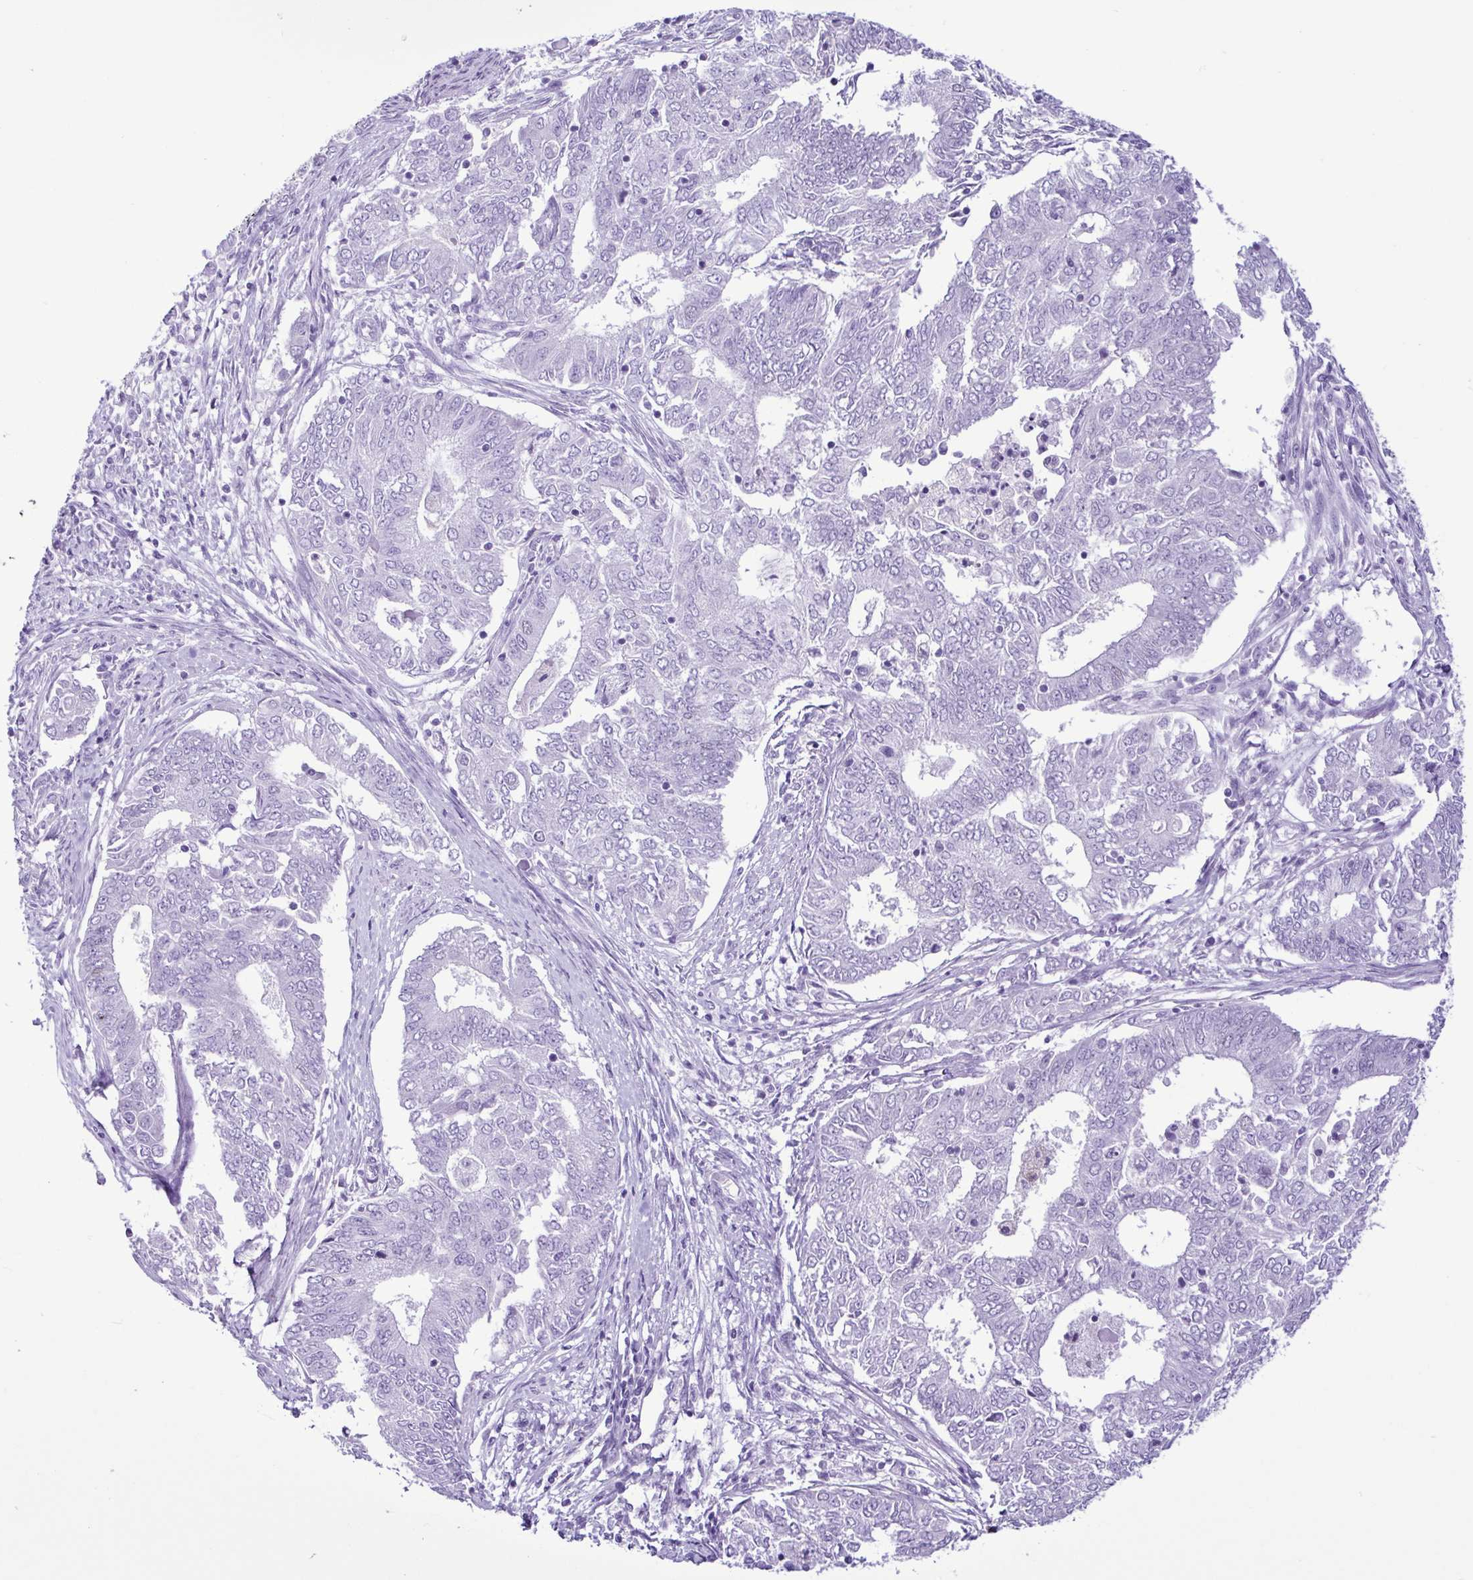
{"staining": {"intensity": "negative", "quantity": "none", "location": "none"}, "tissue": "endometrial cancer", "cell_type": "Tumor cells", "image_type": "cancer", "snomed": [{"axis": "morphology", "description": "Adenocarcinoma, NOS"}, {"axis": "topography", "description": "Endometrium"}], "caption": "The photomicrograph exhibits no staining of tumor cells in adenocarcinoma (endometrial). The staining was performed using DAB to visualize the protein expression in brown, while the nuclei were stained in blue with hematoxylin (Magnification: 20x).", "gene": "SPATA16", "patient": {"sex": "female", "age": 62}}